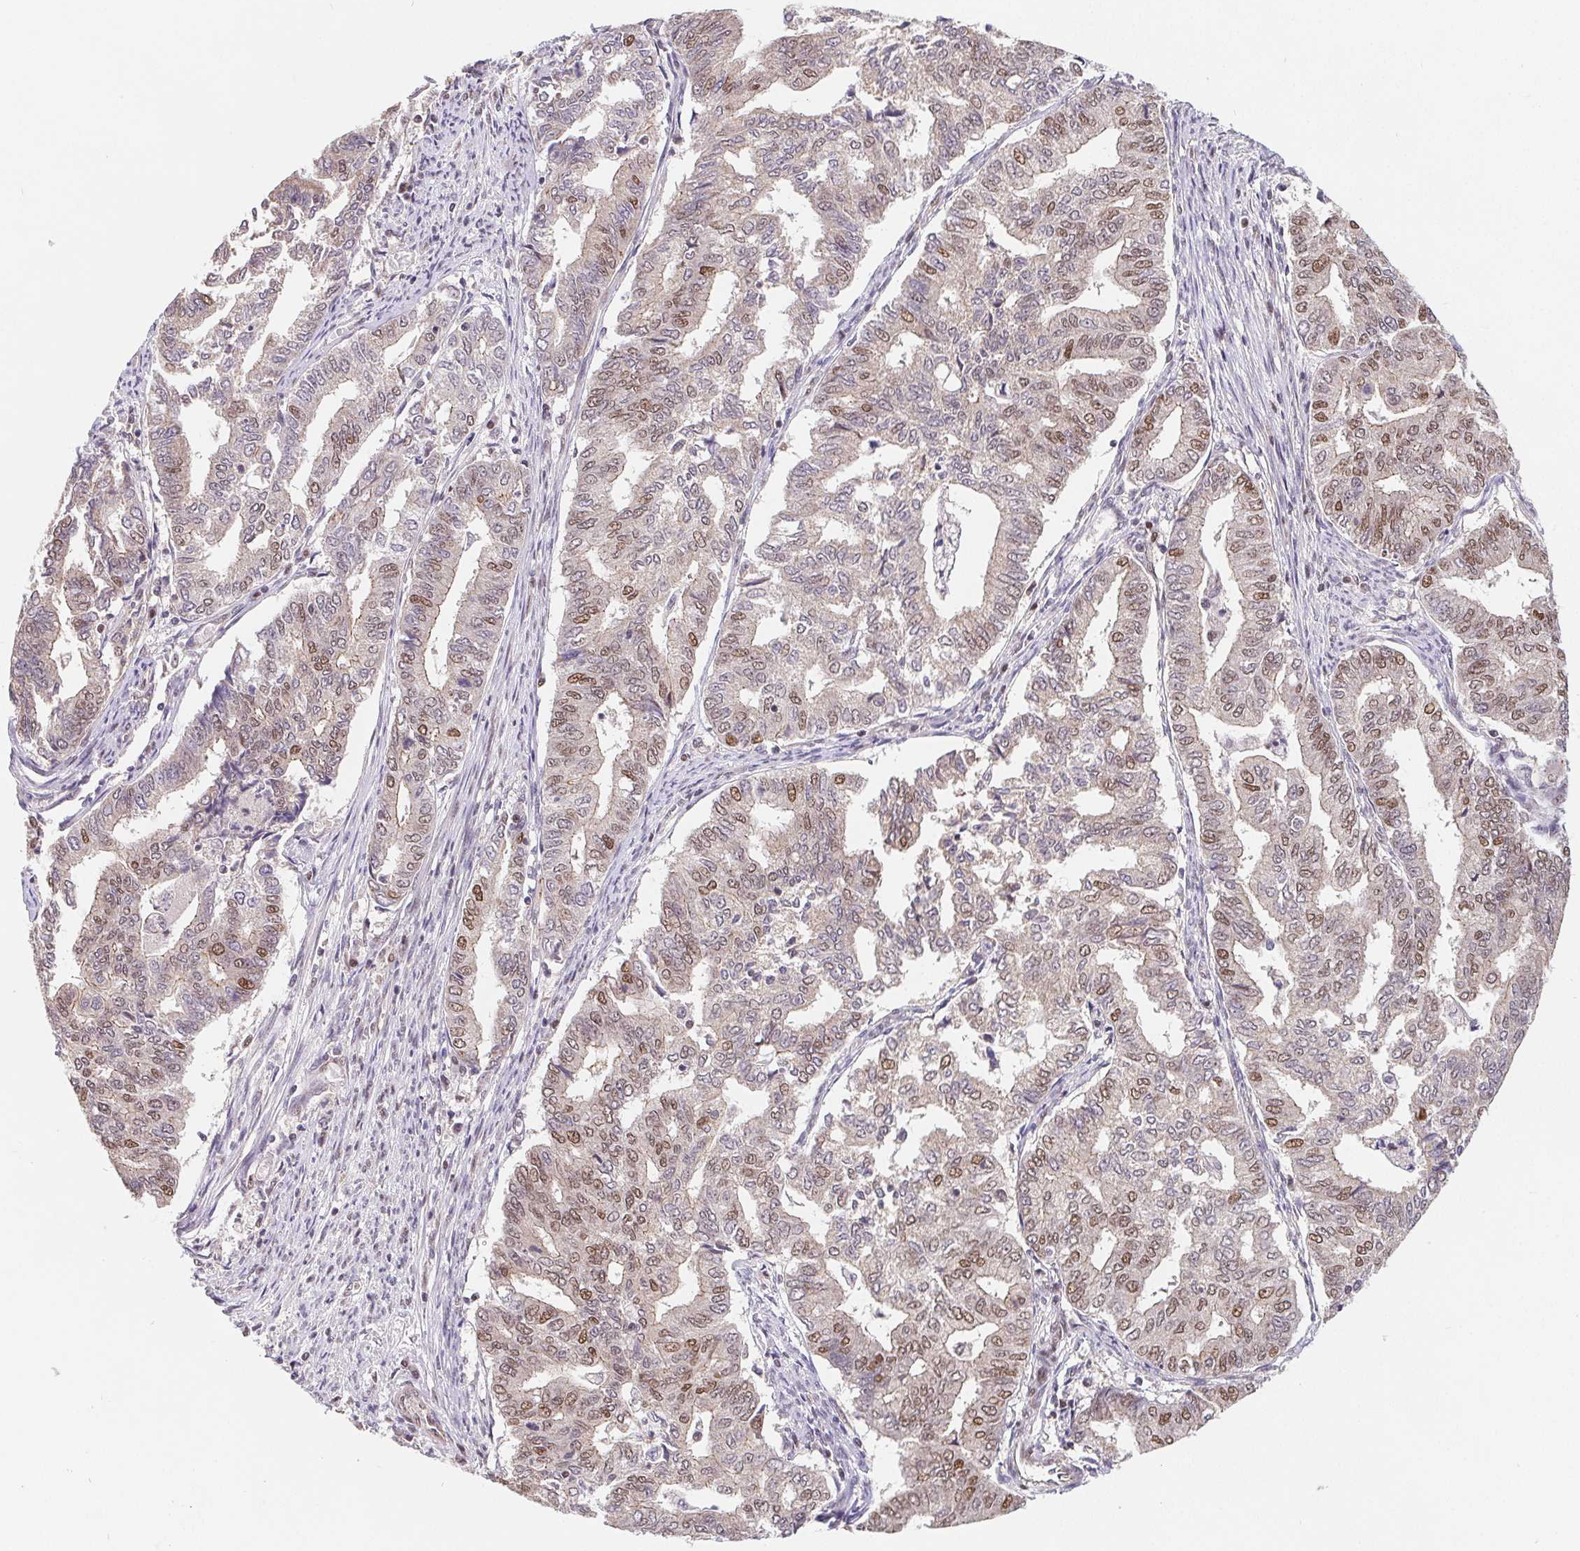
{"staining": {"intensity": "moderate", "quantity": "25%-75%", "location": "nuclear"}, "tissue": "endometrial cancer", "cell_type": "Tumor cells", "image_type": "cancer", "snomed": [{"axis": "morphology", "description": "Adenocarcinoma, NOS"}, {"axis": "topography", "description": "Endometrium"}], "caption": "Moderate nuclear expression for a protein is present in about 25%-75% of tumor cells of endometrial adenocarcinoma using immunohistochemistry.", "gene": "POU2F1", "patient": {"sex": "female", "age": 79}}